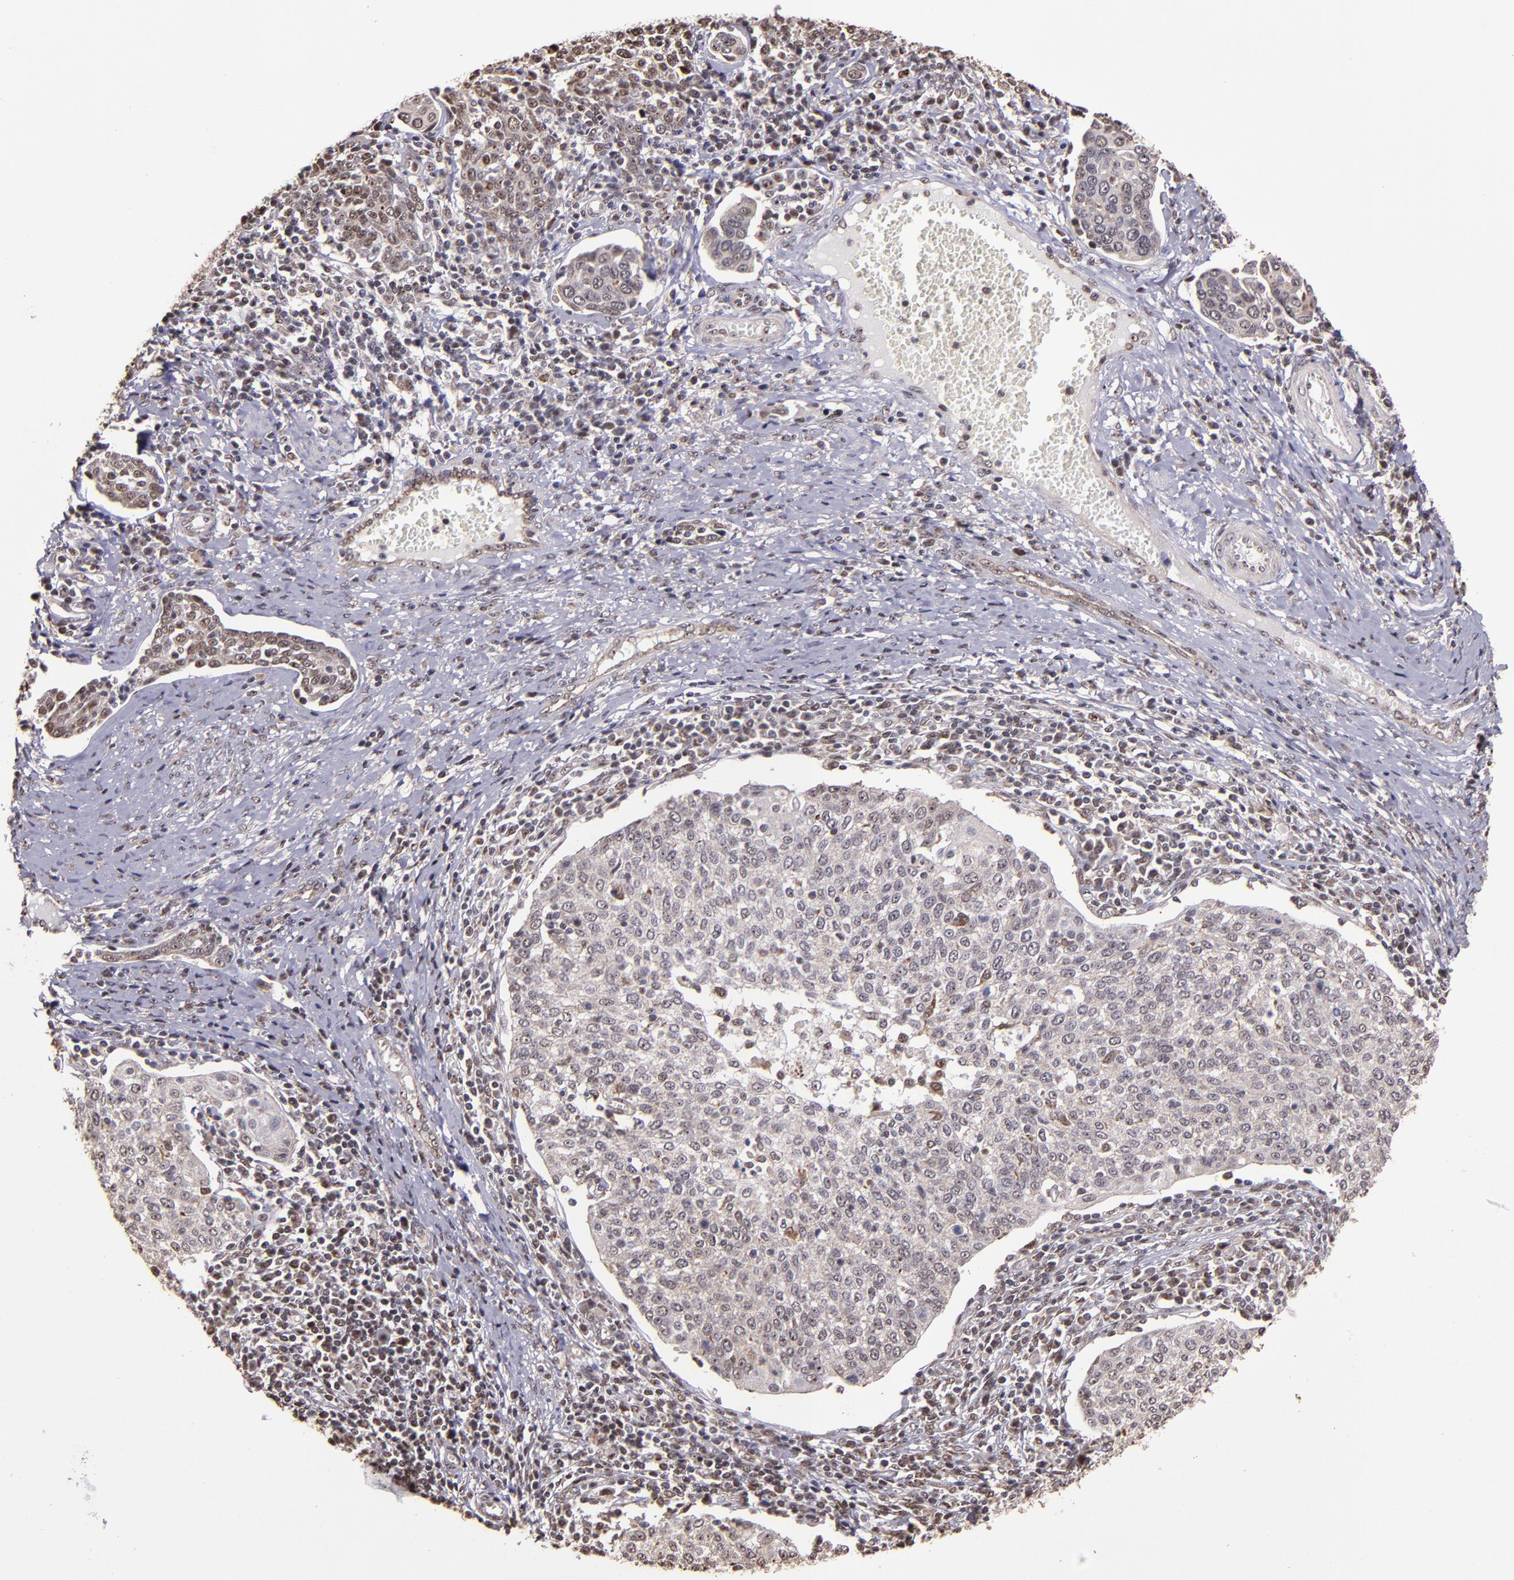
{"staining": {"intensity": "weak", "quantity": "<25%", "location": "cytoplasmic/membranous,nuclear"}, "tissue": "cervical cancer", "cell_type": "Tumor cells", "image_type": "cancer", "snomed": [{"axis": "morphology", "description": "Squamous cell carcinoma, NOS"}, {"axis": "topography", "description": "Cervix"}], "caption": "Immunohistochemistry (IHC) micrograph of cervical cancer (squamous cell carcinoma) stained for a protein (brown), which reveals no expression in tumor cells.", "gene": "CECR2", "patient": {"sex": "female", "age": 40}}